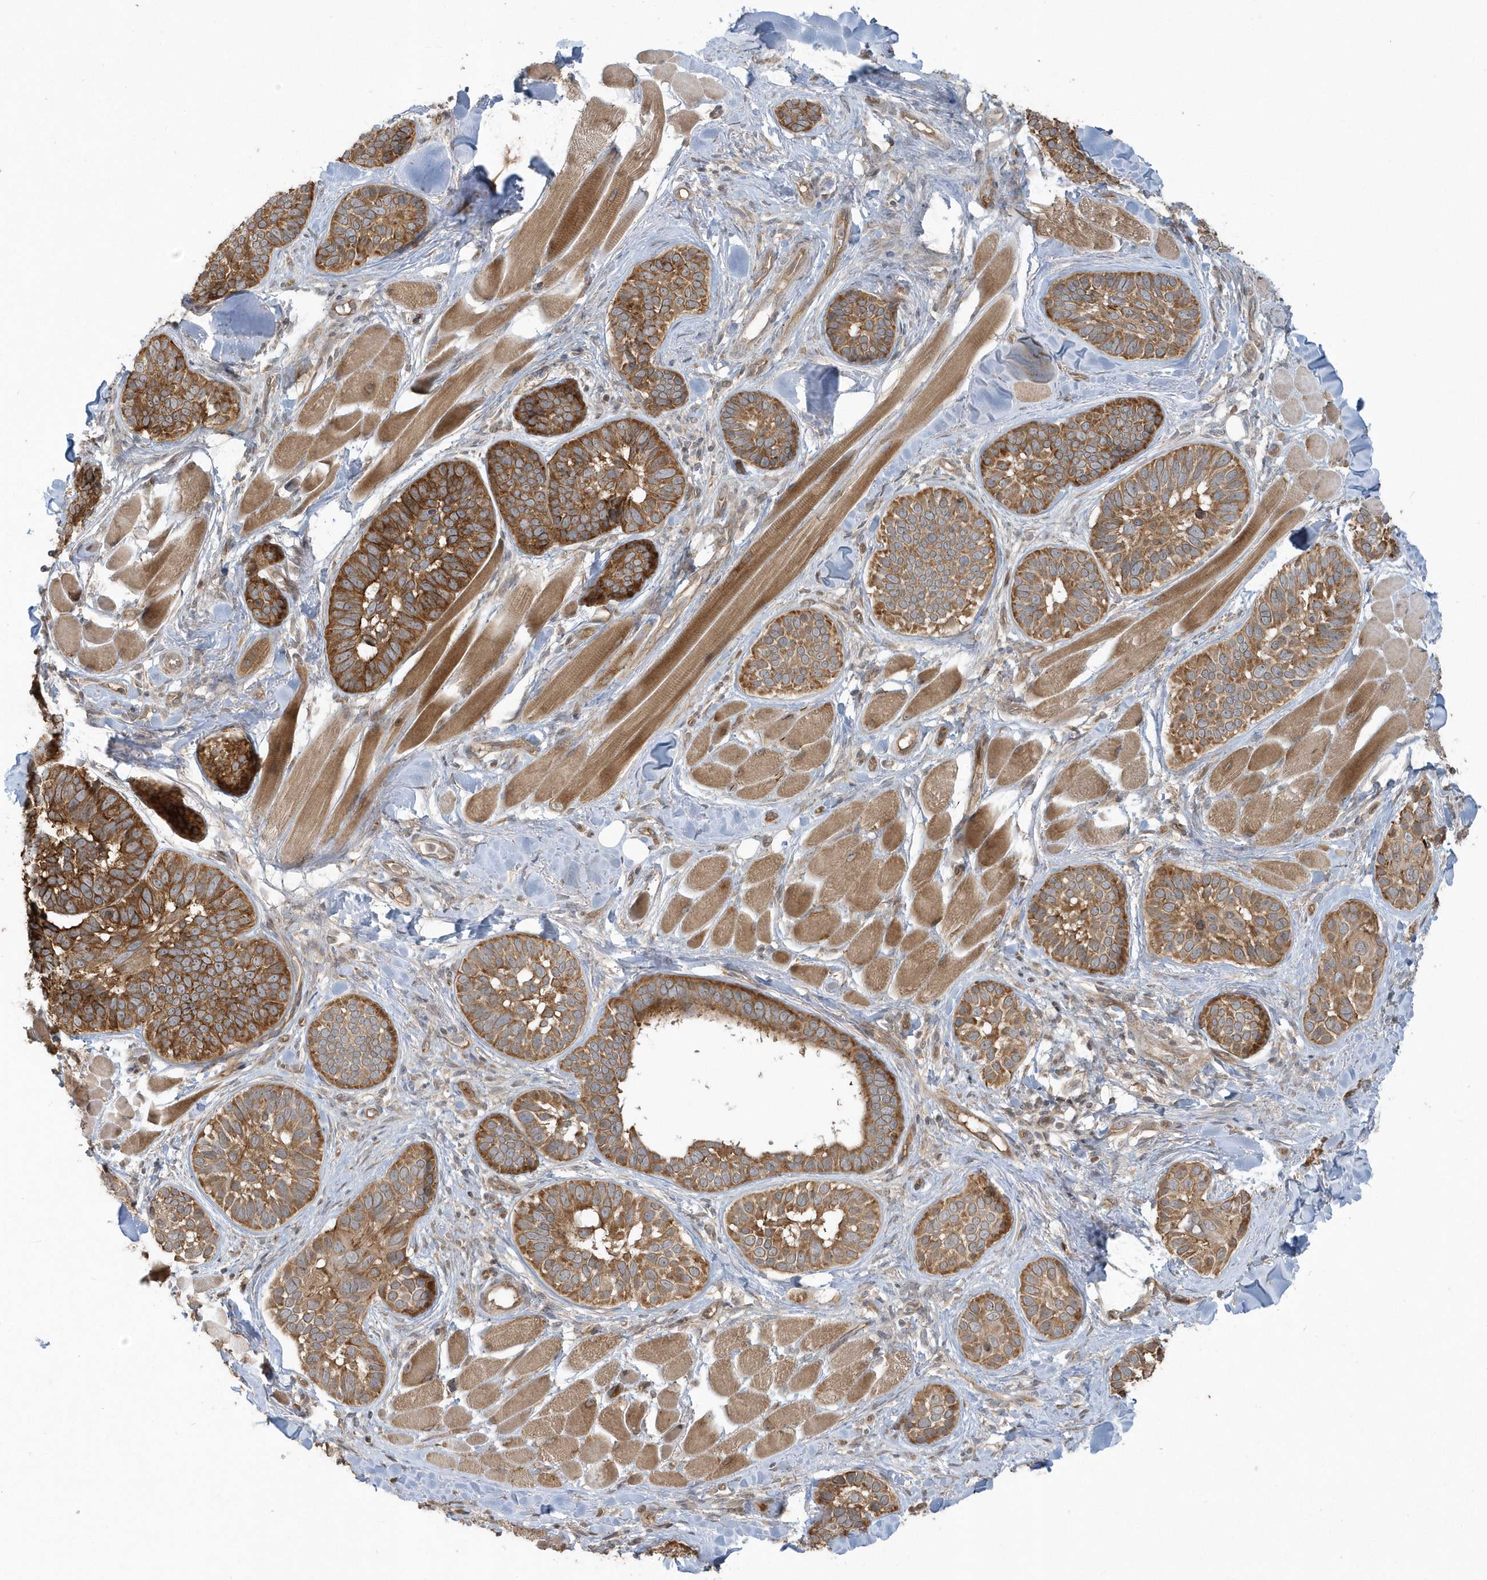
{"staining": {"intensity": "strong", "quantity": ">75%", "location": "cytoplasmic/membranous"}, "tissue": "skin cancer", "cell_type": "Tumor cells", "image_type": "cancer", "snomed": [{"axis": "morphology", "description": "Basal cell carcinoma"}, {"axis": "topography", "description": "Skin"}], "caption": "Strong cytoplasmic/membranous protein positivity is identified in about >75% of tumor cells in skin cancer (basal cell carcinoma).", "gene": "STIM2", "patient": {"sex": "male", "age": 62}}